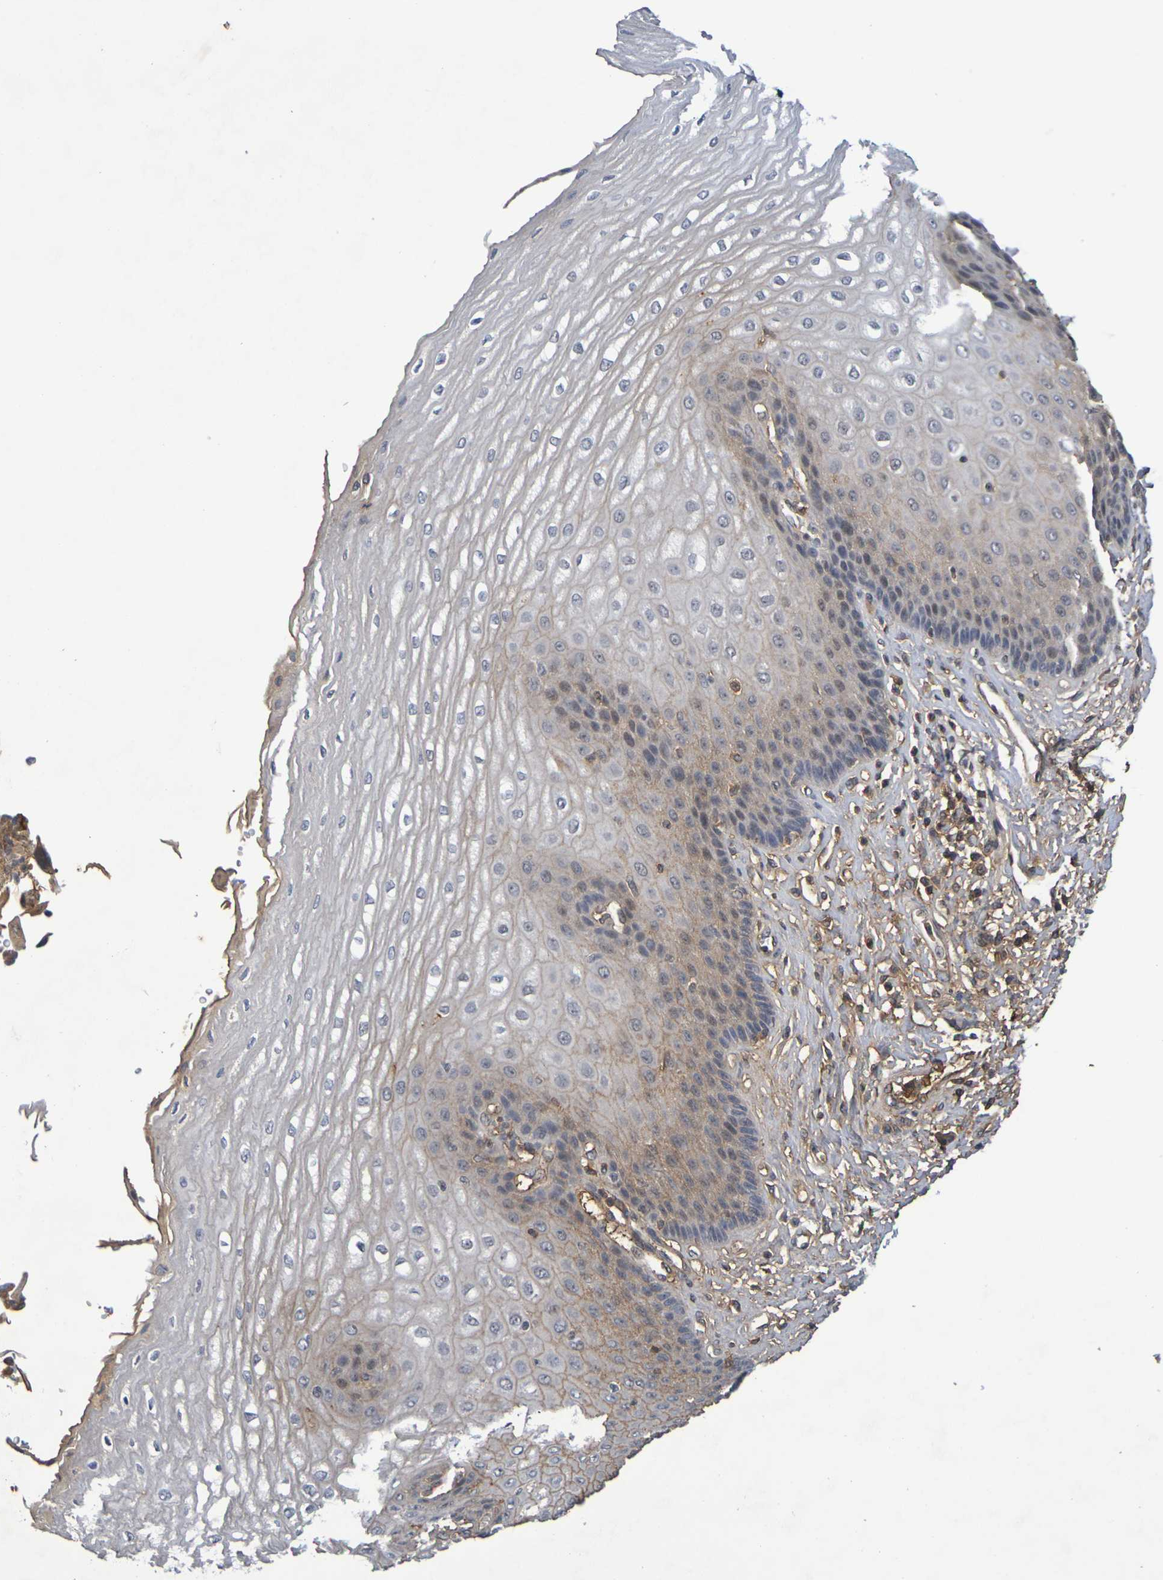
{"staining": {"intensity": "moderate", "quantity": "25%-75%", "location": "cytoplasmic/membranous,nuclear"}, "tissue": "esophagus", "cell_type": "Squamous epithelial cells", "image_type": "normal", "snomed": [{"axis": "morphology", "description": "Normal tissue, NOS"}, {"axis": "topography", "description": "Esophagus"}], "caption": "Immunohistochemical staining of normal human esophagus reveals 25%-75% levels of moderate cytoplasmic/membranous,nuclear protein staining in approximately 25%-75% of squamous epithelial cells.", "gene": "TERF2", "patient": {"sex": "male", "age": 54}}